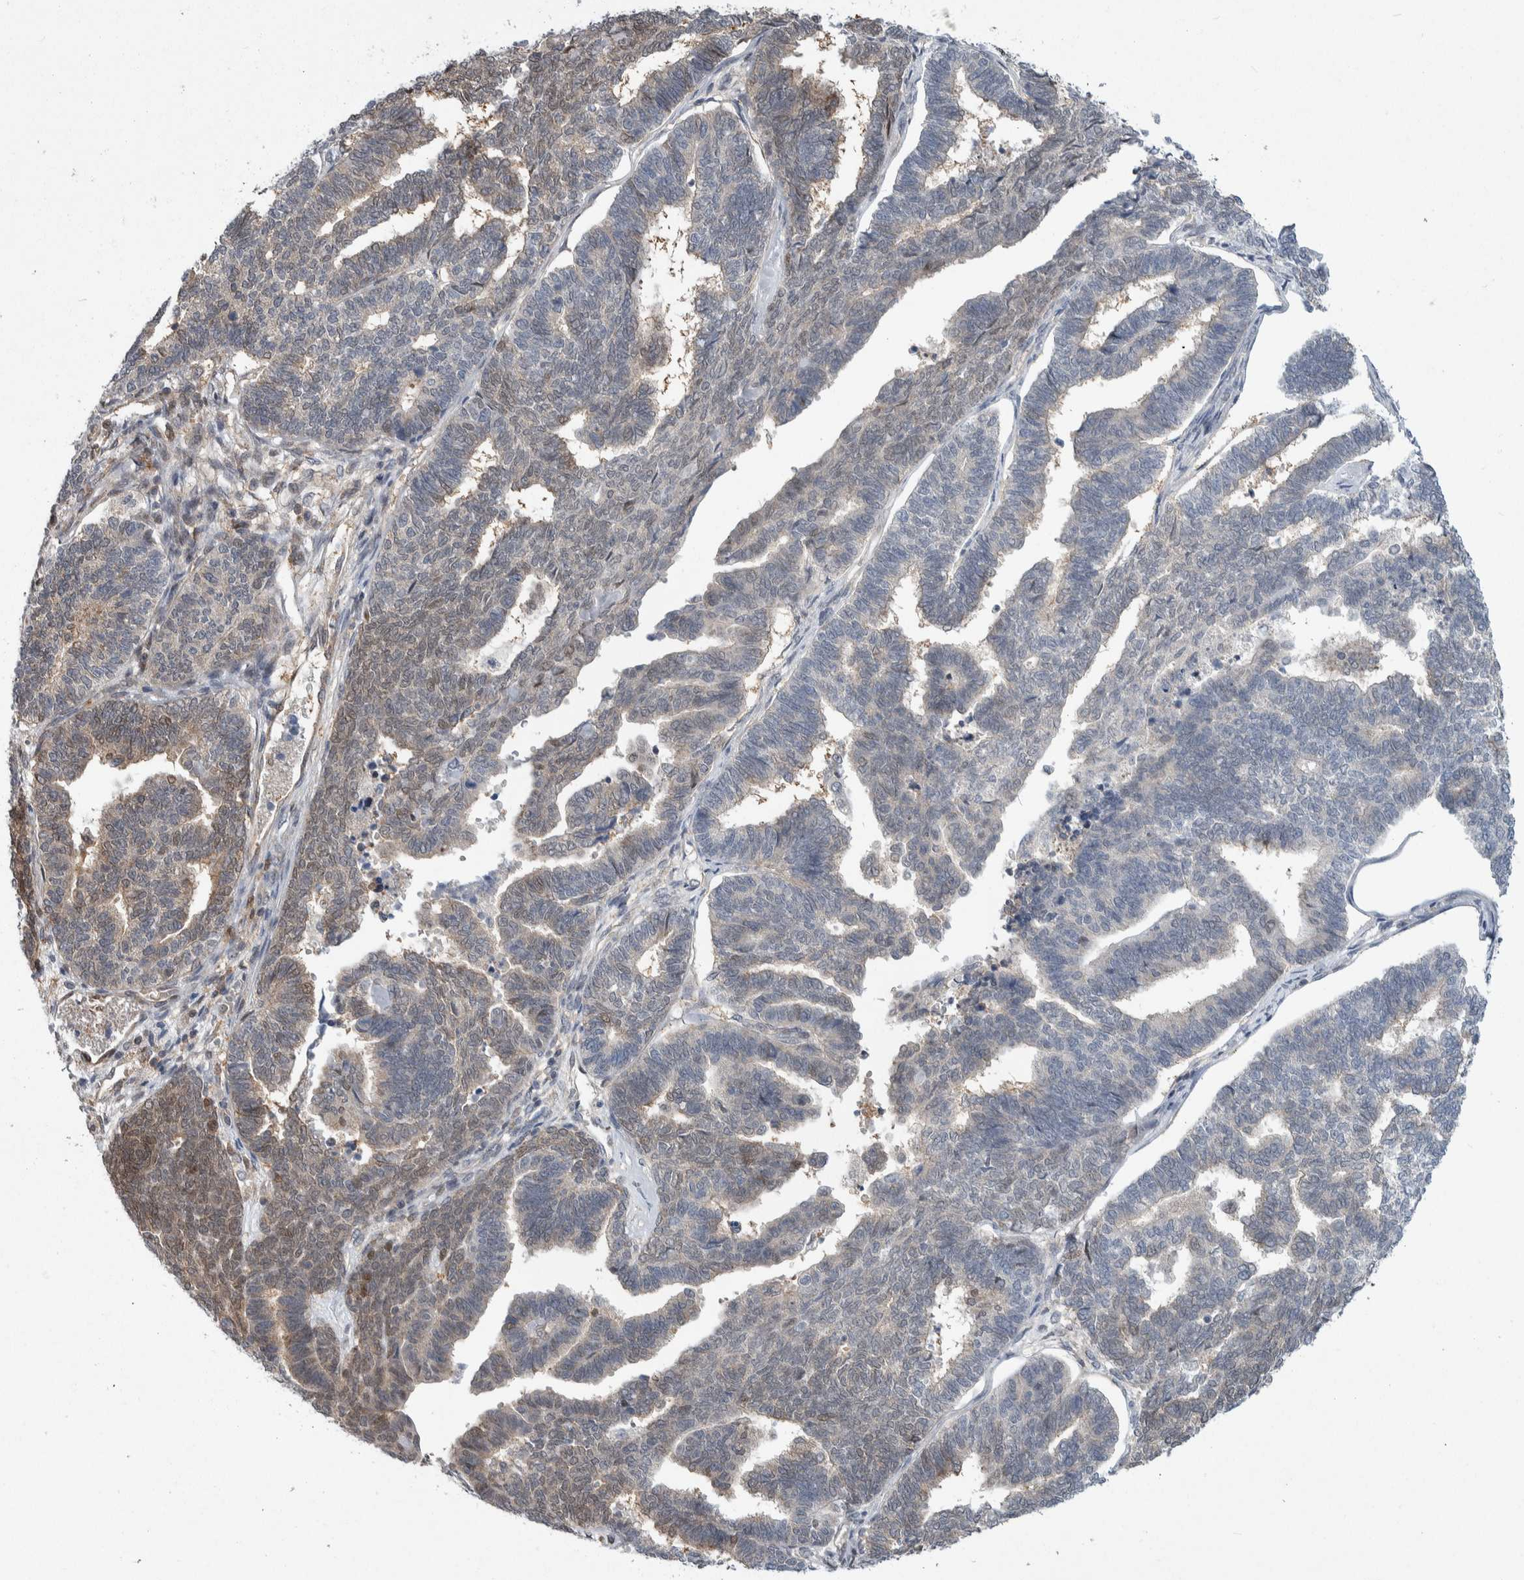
{"staining": {"intensity": "weak", "quantity": "<25%", "location": "cytoplasmic/membranous,nuclear"}, "tissue": "endometrial cancer", "cell_type": "Tumor cells", "image_type": "cancer", "snomed": [{"axis": "morphology", "description": "Adenocarcinoma, NOS"}, {"axis": "topography", "description": "Endometrium"}], "caption": "Protein analysis of endometrial cancer demonstrates no significant expression in tumor cells. (DAB immunohistochemistry visualized using brightfield microscopy, high magnification).", "gene": "PTPA", "patient": {"sex": "female", "age": 70}}